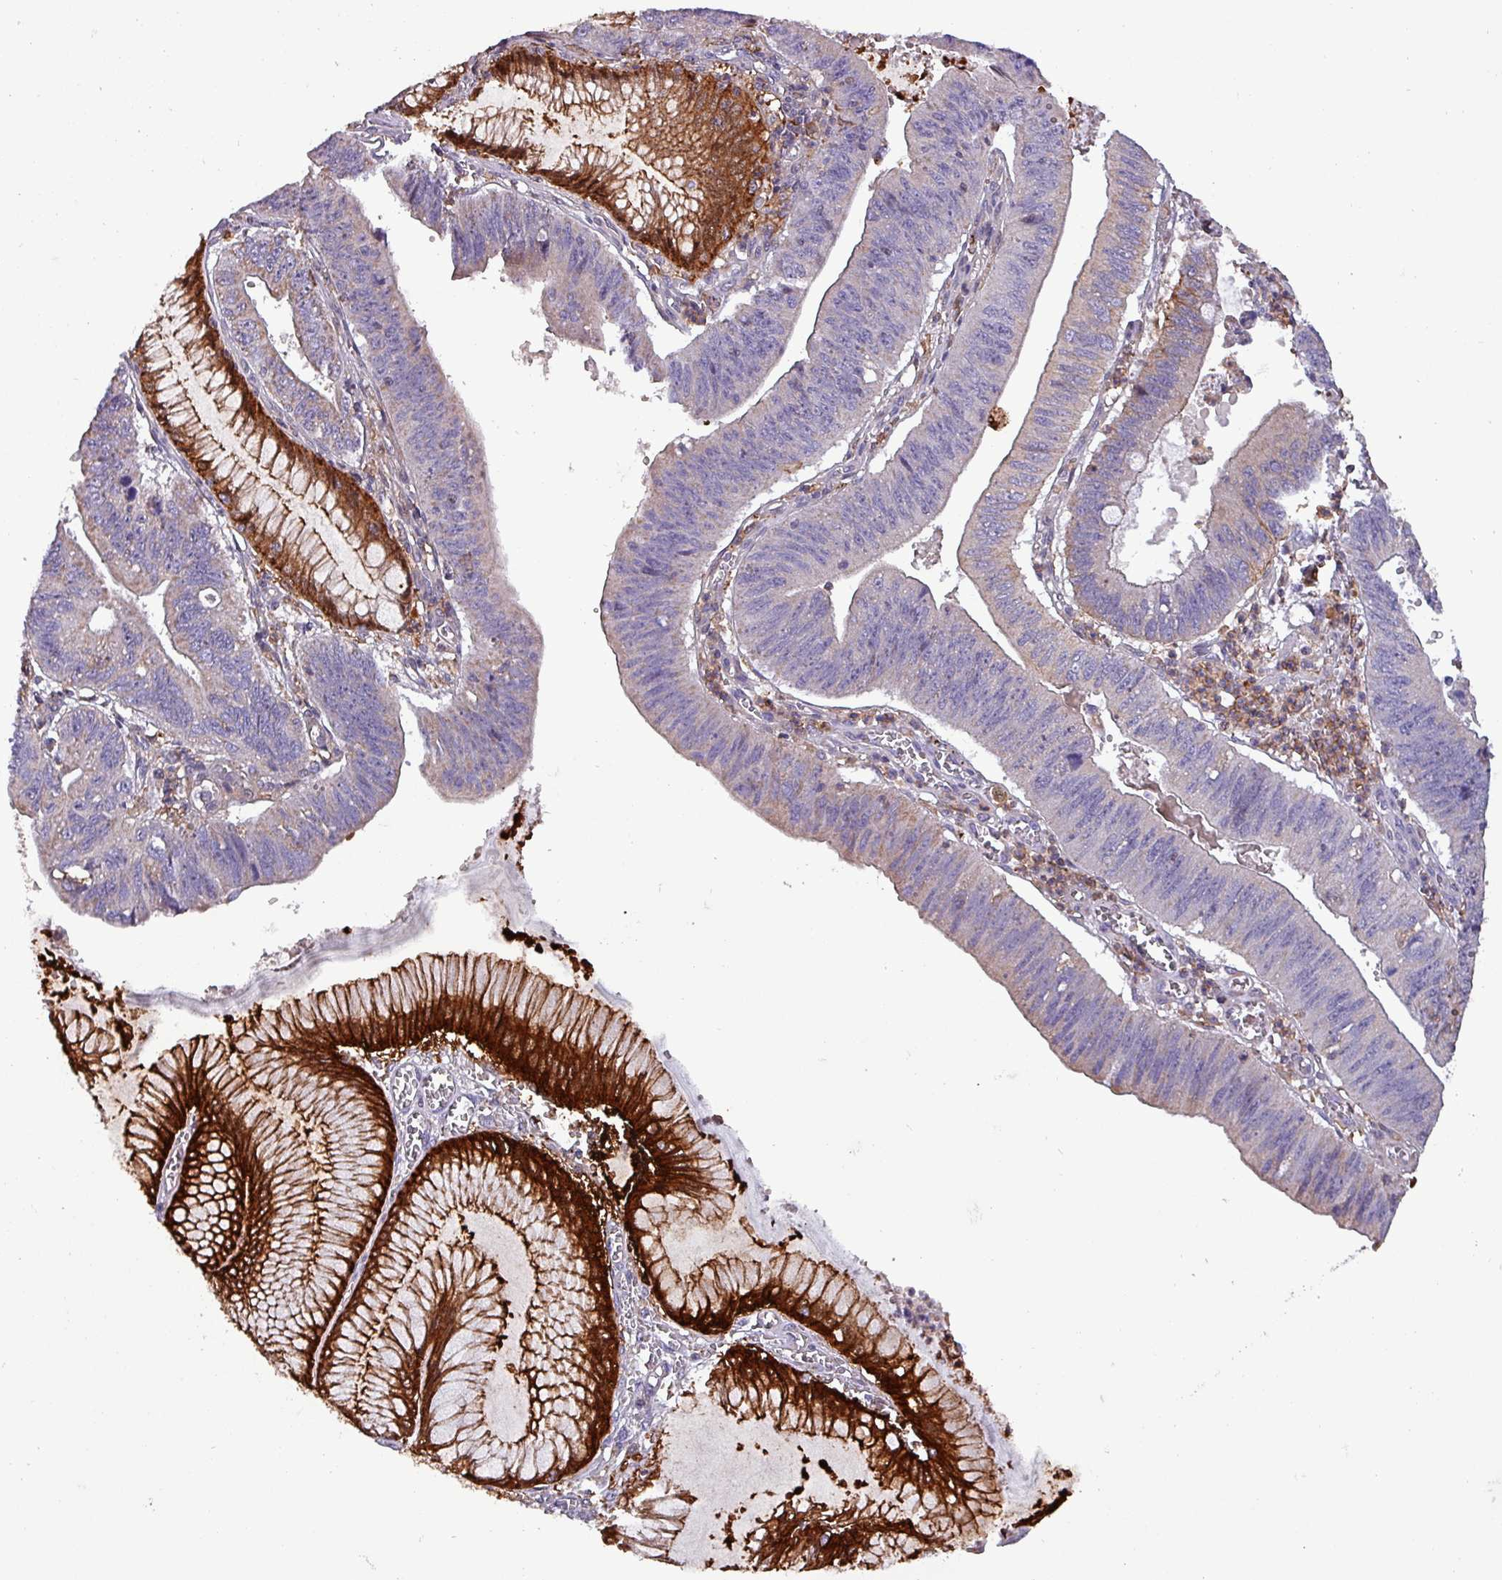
{"staining": {"intensity": "weak", "quantity": "<25%", "location": "cytoplasmic/membranous"}, "tissue": "stomach cancer", "cell_type": "Tumor cells", "image_type": "cancer", "snomed": [{"axis": "morphology", "description": "Adenocarcinoma, NOS"}, {"axis": "topography", "description": "Stomach"}], "caption": "DAB (3,3'-diaminobenzidine) immunohistochemical staining of stomach cancer (adenocarcinoma) displays no significant staining in tumor cells. Brightfield microscopy of immunohistochemistry stained with DAB (brown) and hematoxylin (blue), captured at high magnification.", "gene": "SCIN", "patient": {"sex": "male", "age": 59}}